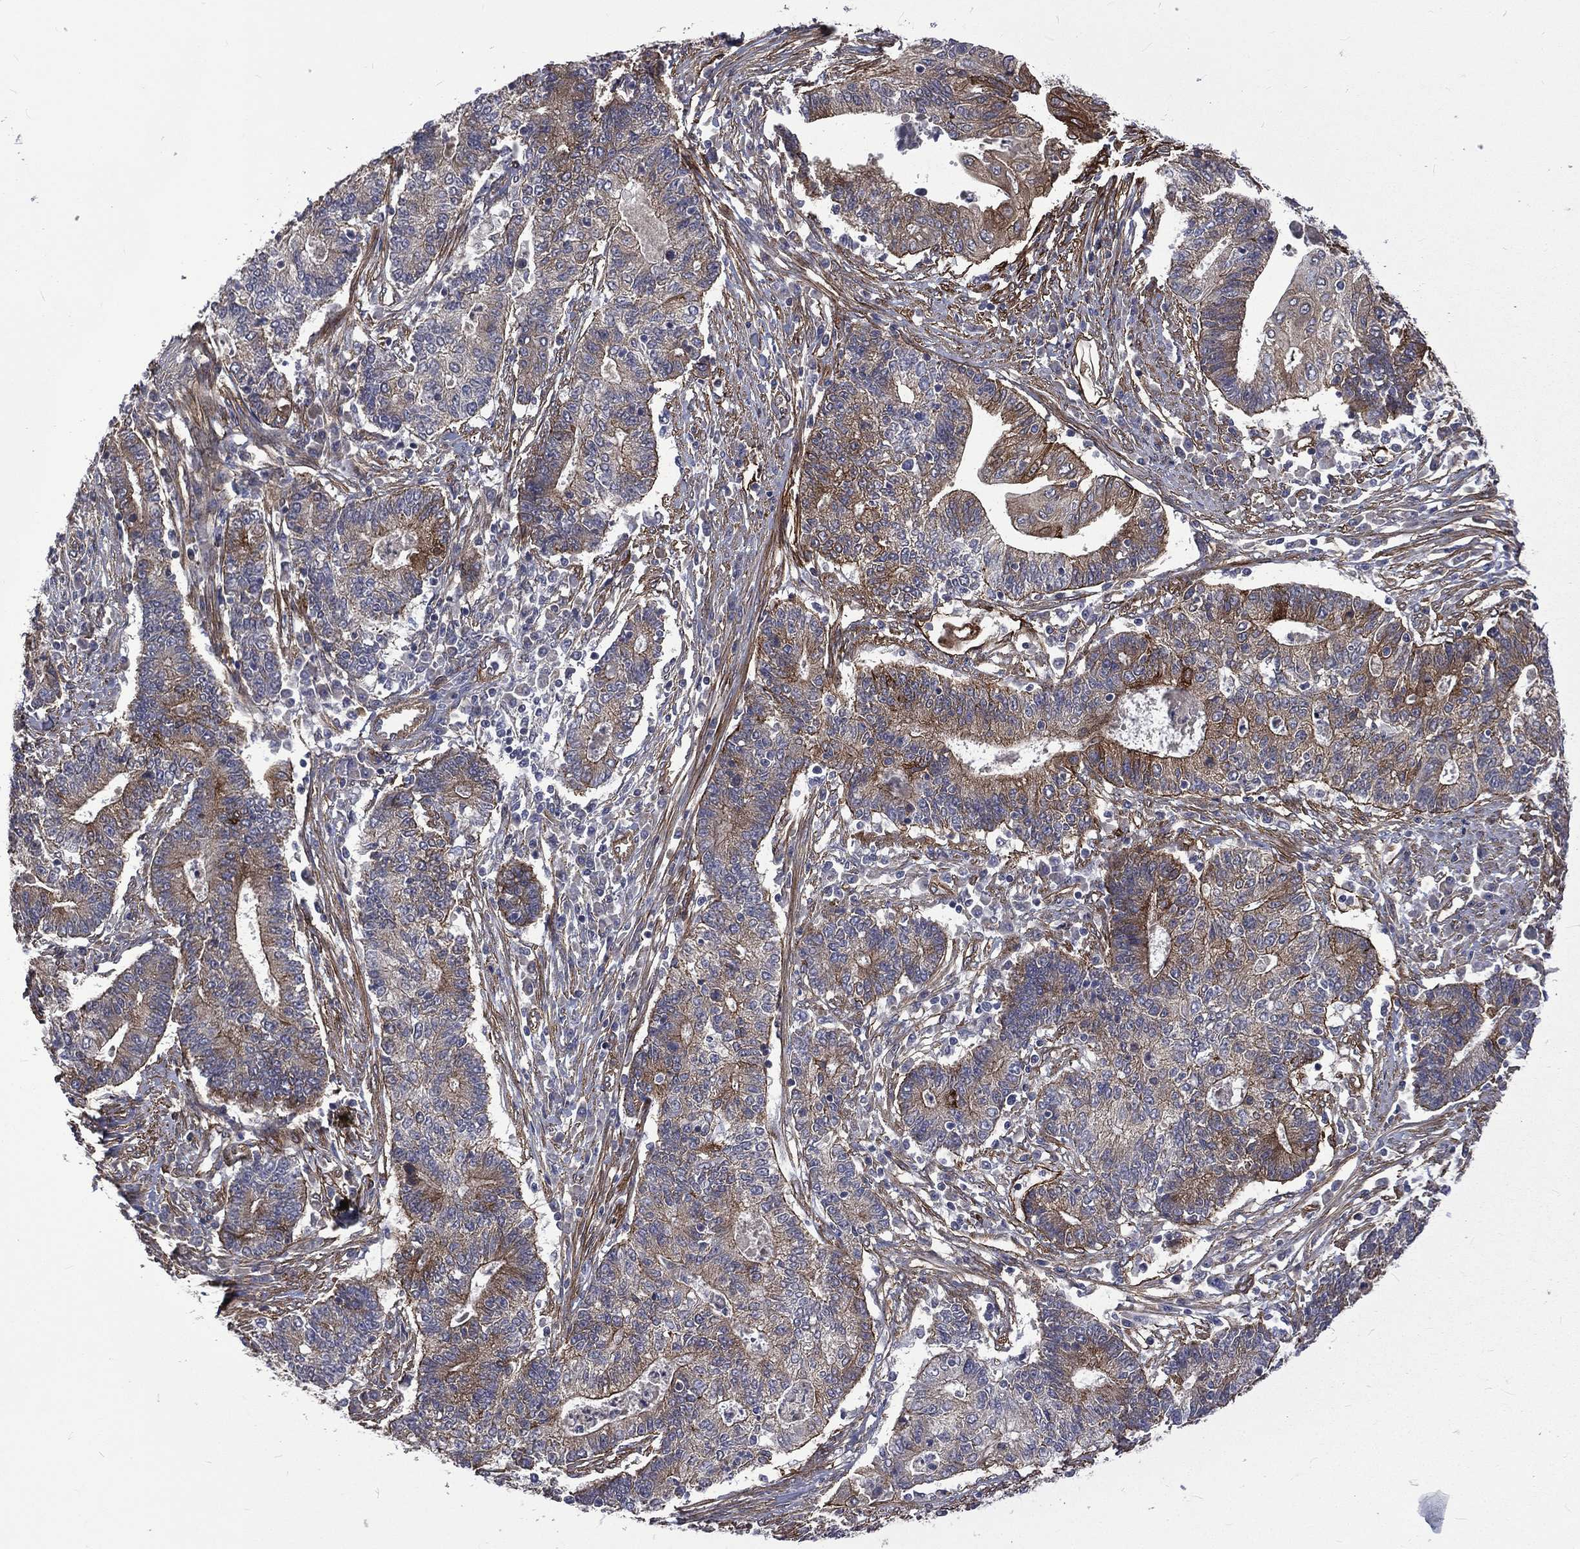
{"staining": {"intensity": "strong", "quantity": "<25%", "location": "cytoplasmic/membranous"}, "tissue": "endometrial cancer", "cell_type": "Tumor cells", "image_type": "cancer", "snomed": [{"axis": "morphology", "description": "Adenocarcinoma, NOS"}, {"axis": "topography", "description": "Uterus"}, {"axis": "topography", "description": "Endometrium"}], "caption": "Immunohistochemical staining of endometrial cancer (adenocarcinoma) demonstrates strong cytoplasmic/membranous protein positivity in about <25% of tumor cells.", "gene": "PPFIBP1", "patient": {"sex": "female", "age": 54}}